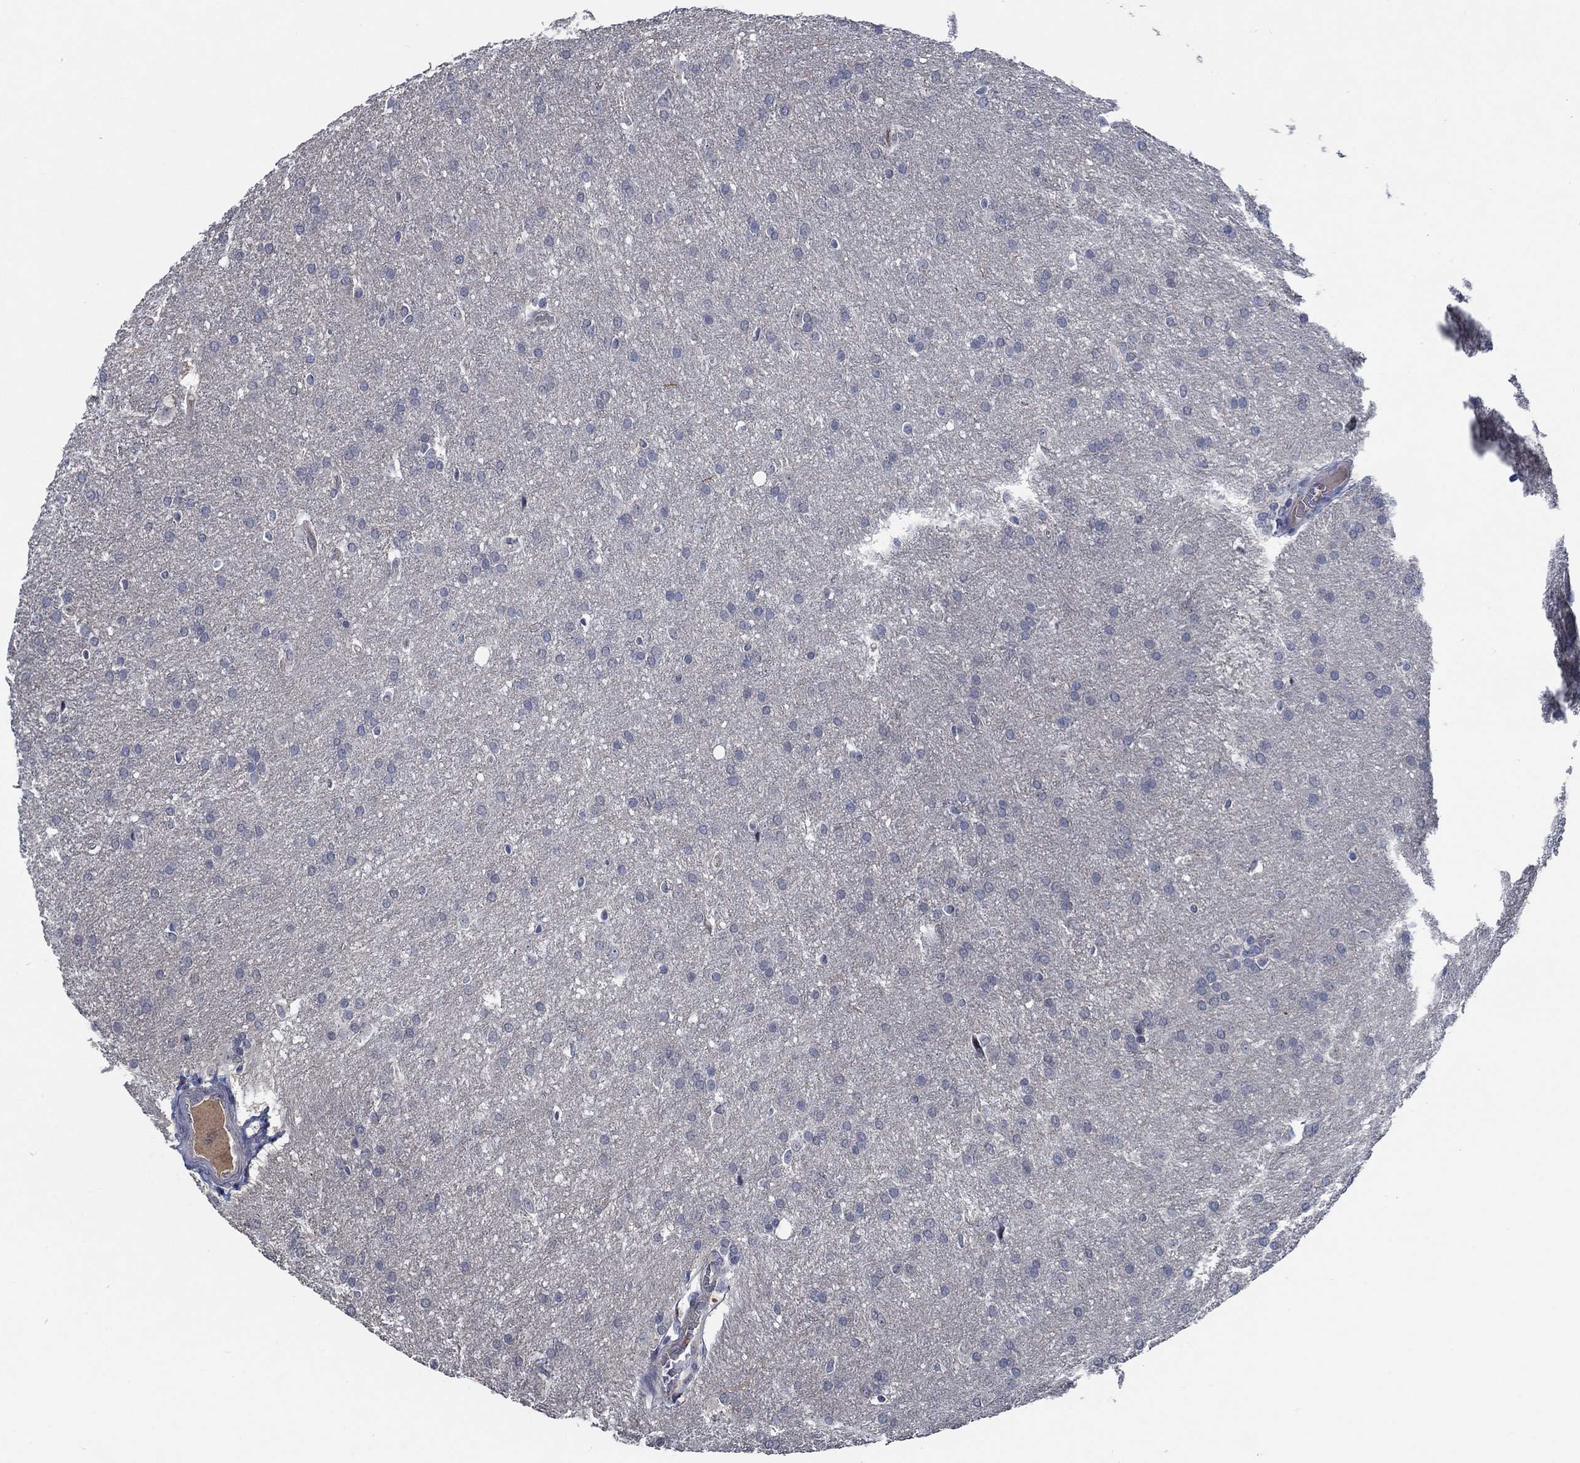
{"staining": {"intensity": "negative", "quantity": "none", "location": "none"}, "tissue": "glioma", "cell_type": "Tumor cells", "image_type": "cancer", "snomed": [{"axis": "morphology", "description": "Glioma, malignant, Low grade"}, {"axis": "topography", "description": "Brain"}], "caption": "IHC micrograph of glioma stained for a protein (brown), which demonstrates no staining in tumor cells.", "gene": "OBSCN", "patient": {"sex": "female", "age": 32}}